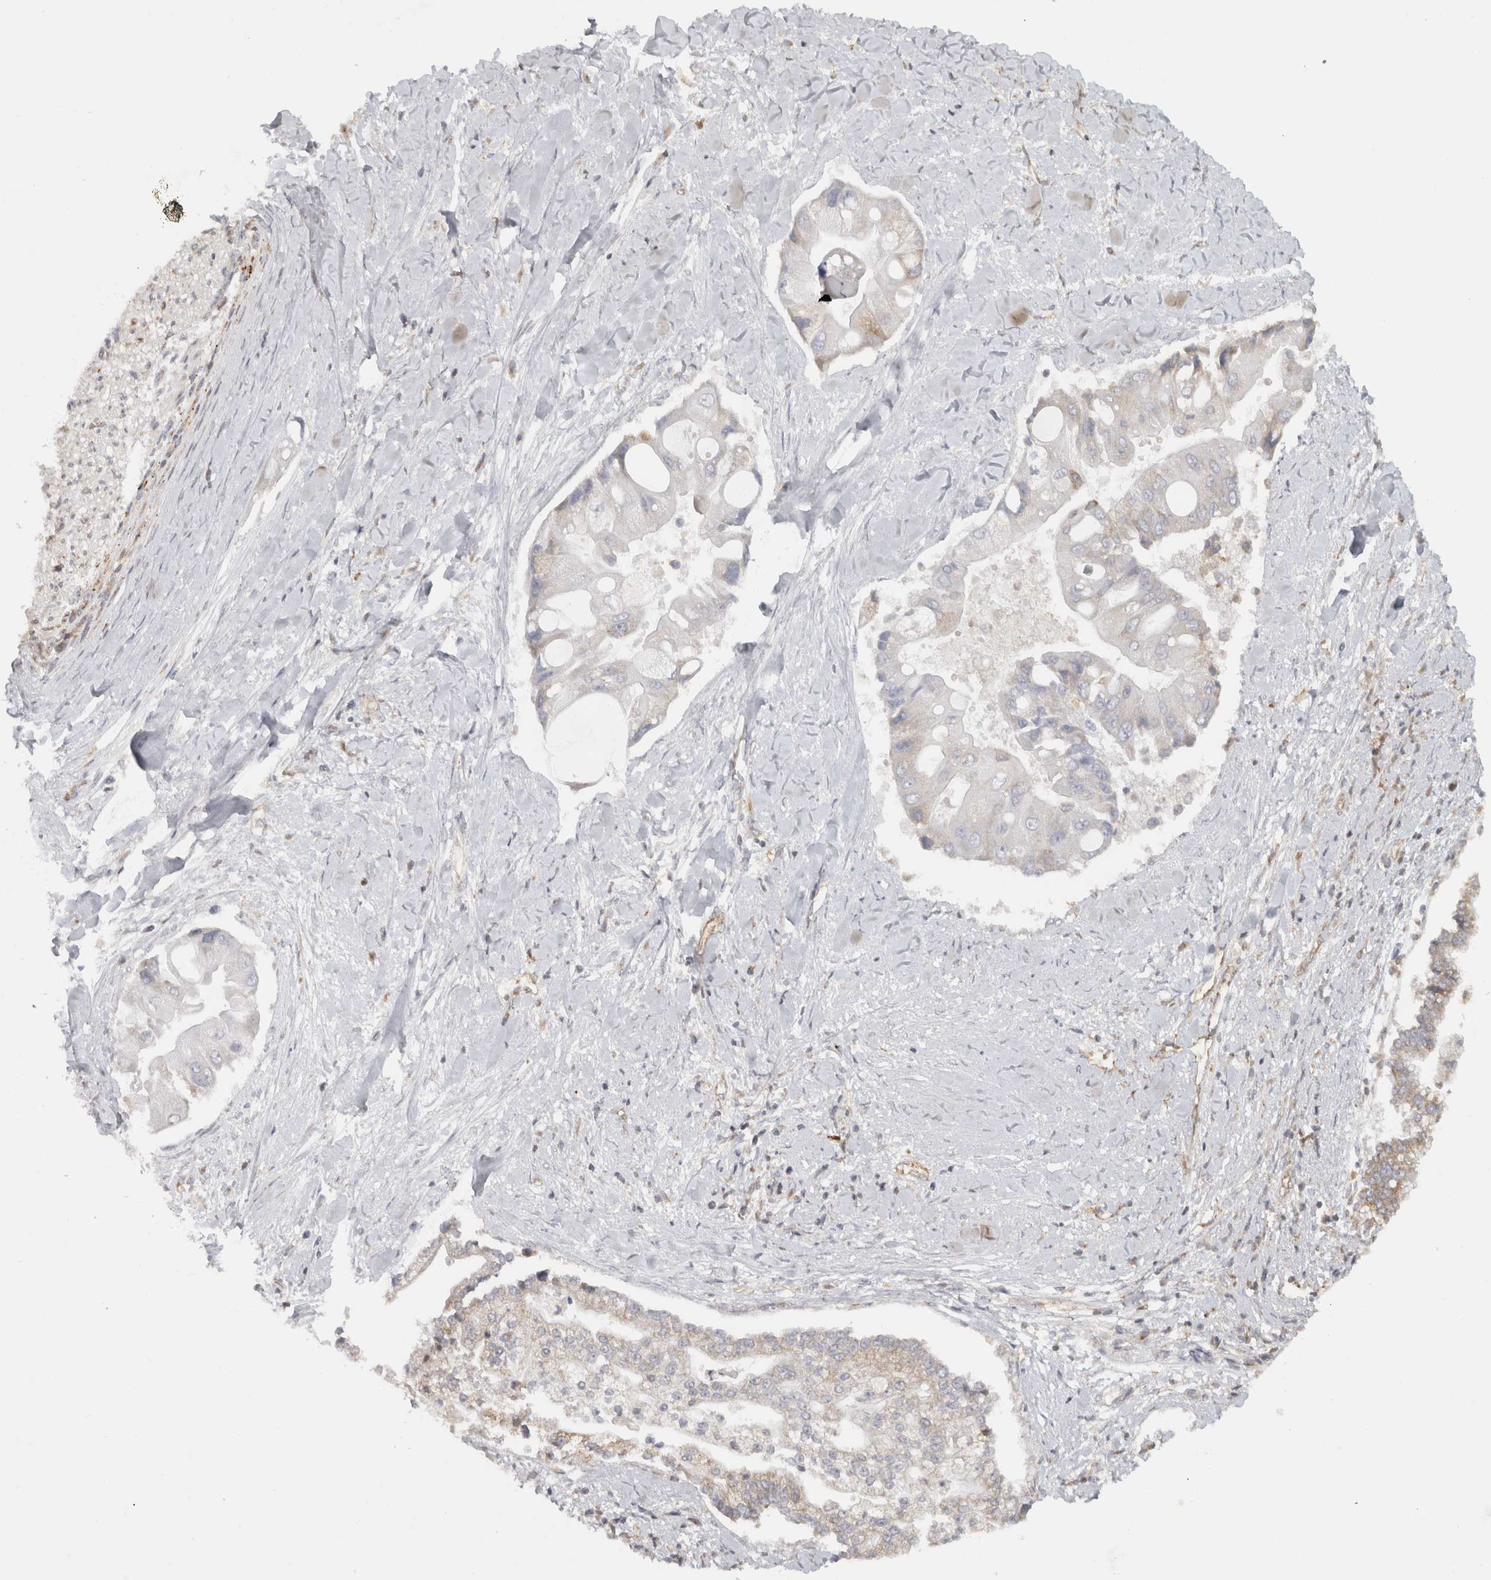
{"staining": {"intensity": "weak", "quantity": "<25%", "location": "cytoplasmic/membranous"}, "tissue": "liver cancer", "cell_type": "Tumor cells", "image_type": "cancer", "snomed": [{"axis": "morphology", "description": "Cholangiocarcinoma"}, {"axis": "topography", "description": "Liver"}], "caption": "The photomicrograph exhibits no staining of tumor cells in liver cancer.", "gene": "HLA-E", "patient": {"sex": "male", "age": 50}}